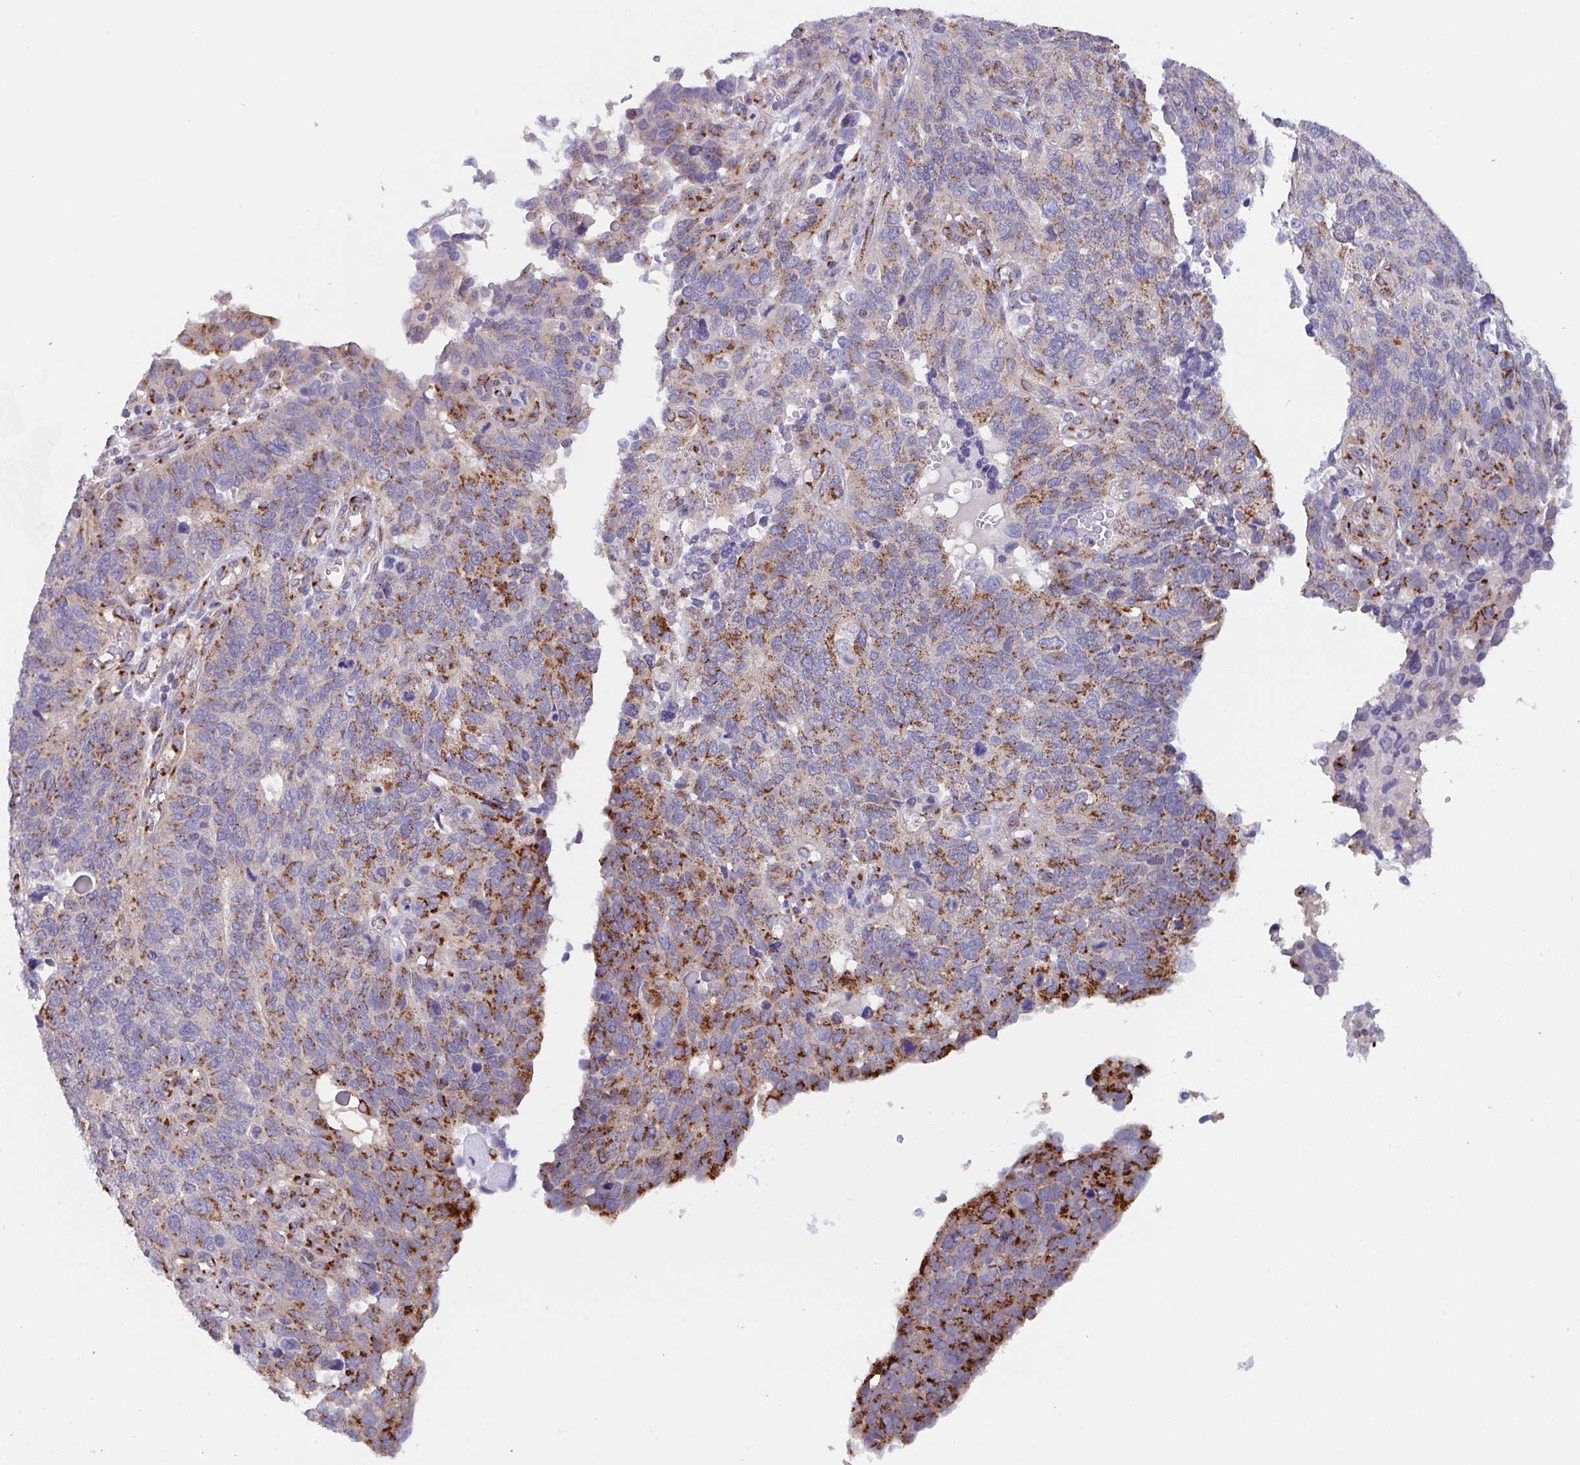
{"staining": {"intensity": "moderate", "quantity": ">75%", "location": "cytoplasmic/membranous"}, "tissue": "endometrial cancer", "cell_type": "Tumor cells", "image_type": "cancer", "snomed": [{"axis": "morphology", "description": "Adenocarcinoma, NOS"}, {"axis": "topography", "description": "Endometrium"}], "caption": "Adenocarcinoma (endometrial) stained with a protein marker shows moderate staining in tumor cells.", "gene": "PROSER3", "patient": {"sex": "female", "age": 66}}